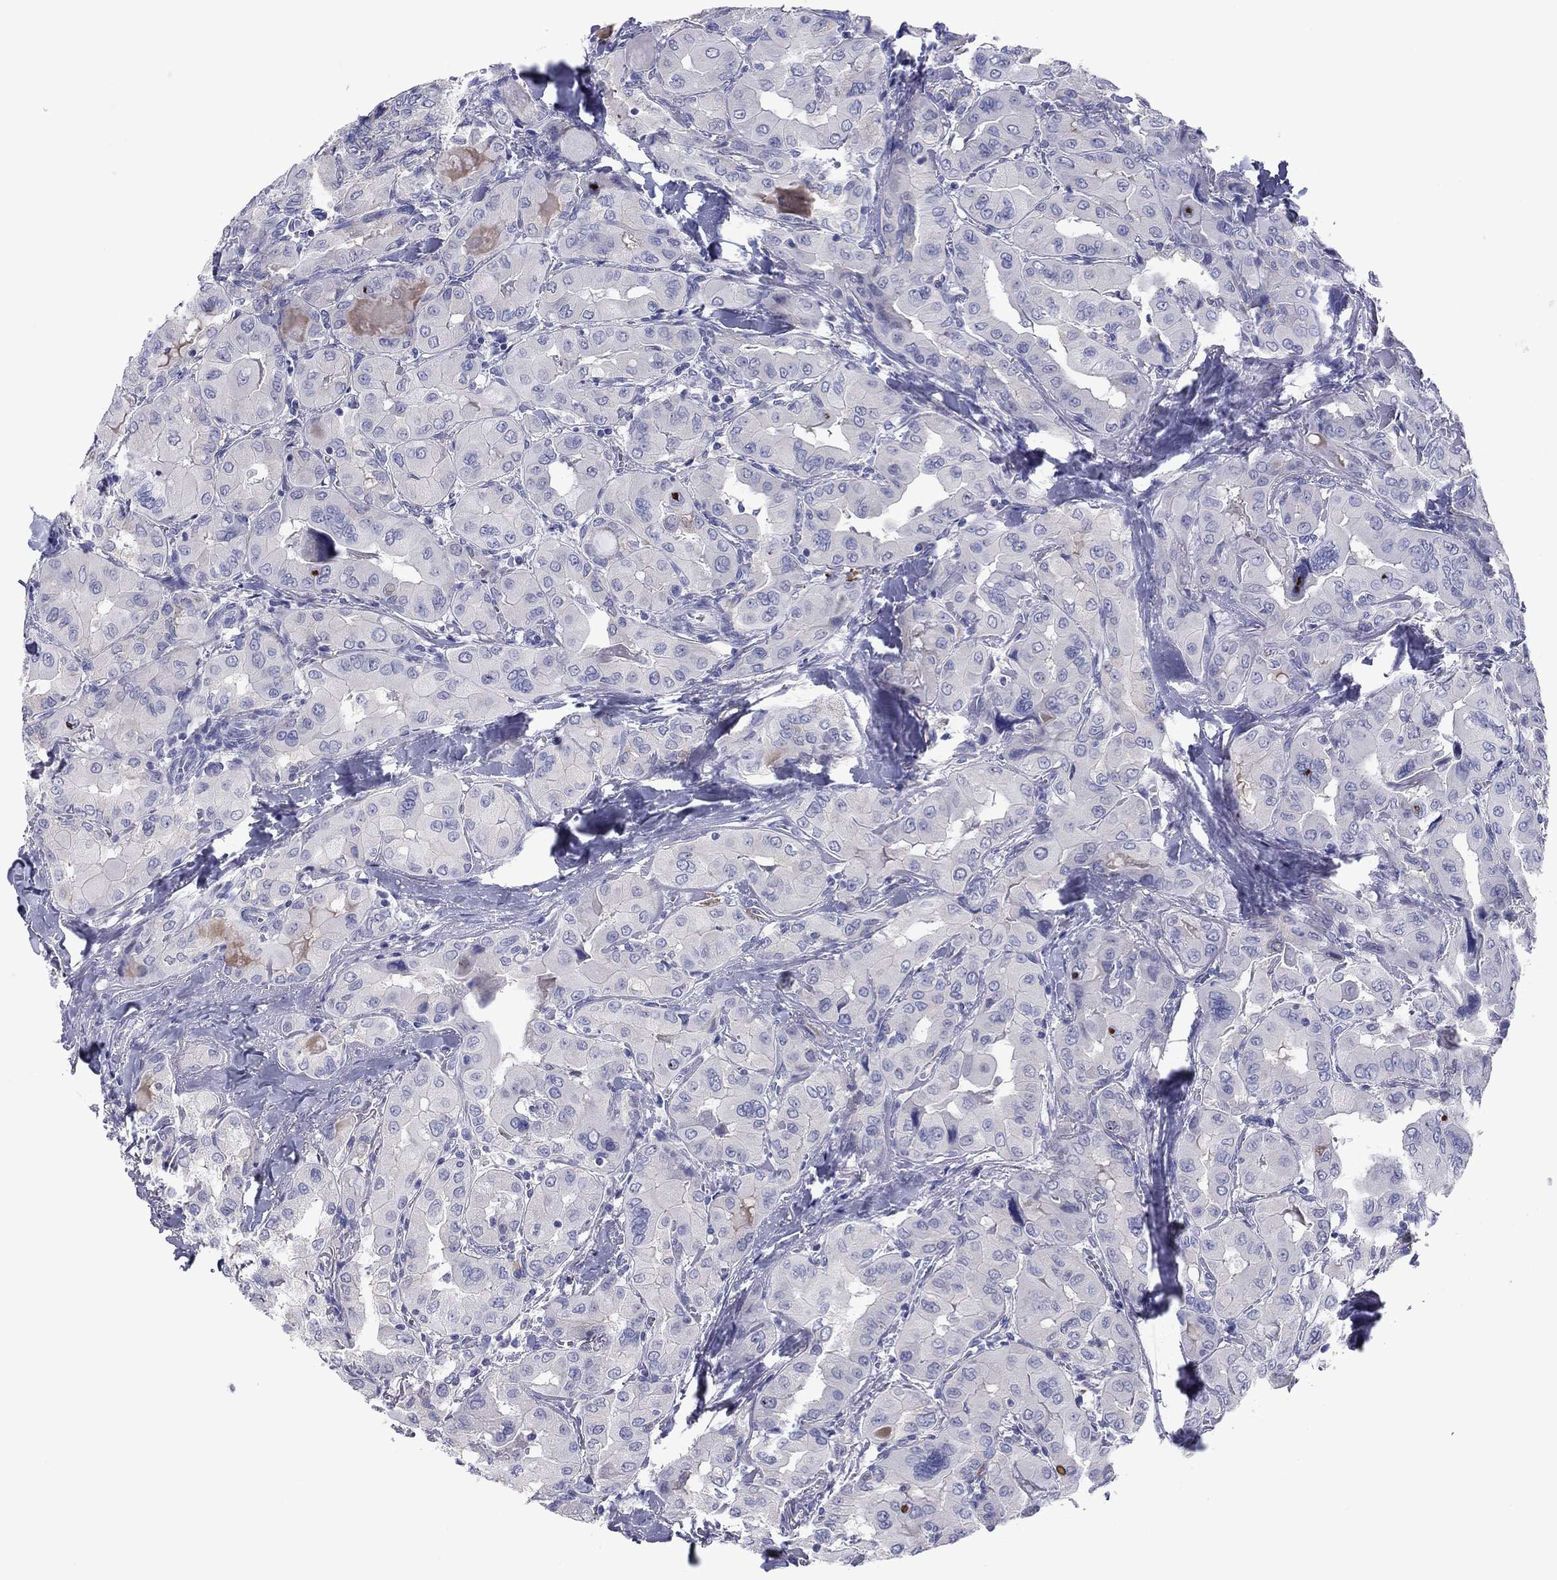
{"staining": {"intensity": "negative", "quantity": "none", "location": "none"}, "tissue": "thyroid cancer", "cell_type": "Tumor cells", "image_type": "cancer", "snomed": [{"axis": "morphology", "description": "Normal tissue, NOS"}, {"axis": "morphology", "description": "Papillary adenocarcinoma, NOS"}, {"axis": "topography", "description": "Thyroid gland"}], "caption": "Image shows no protein positivity in tumor cells of thyroid papillary adenocarcinoma tissue.", "gene": "GRK7", "patient": {"sex": "female", "age": 66}}